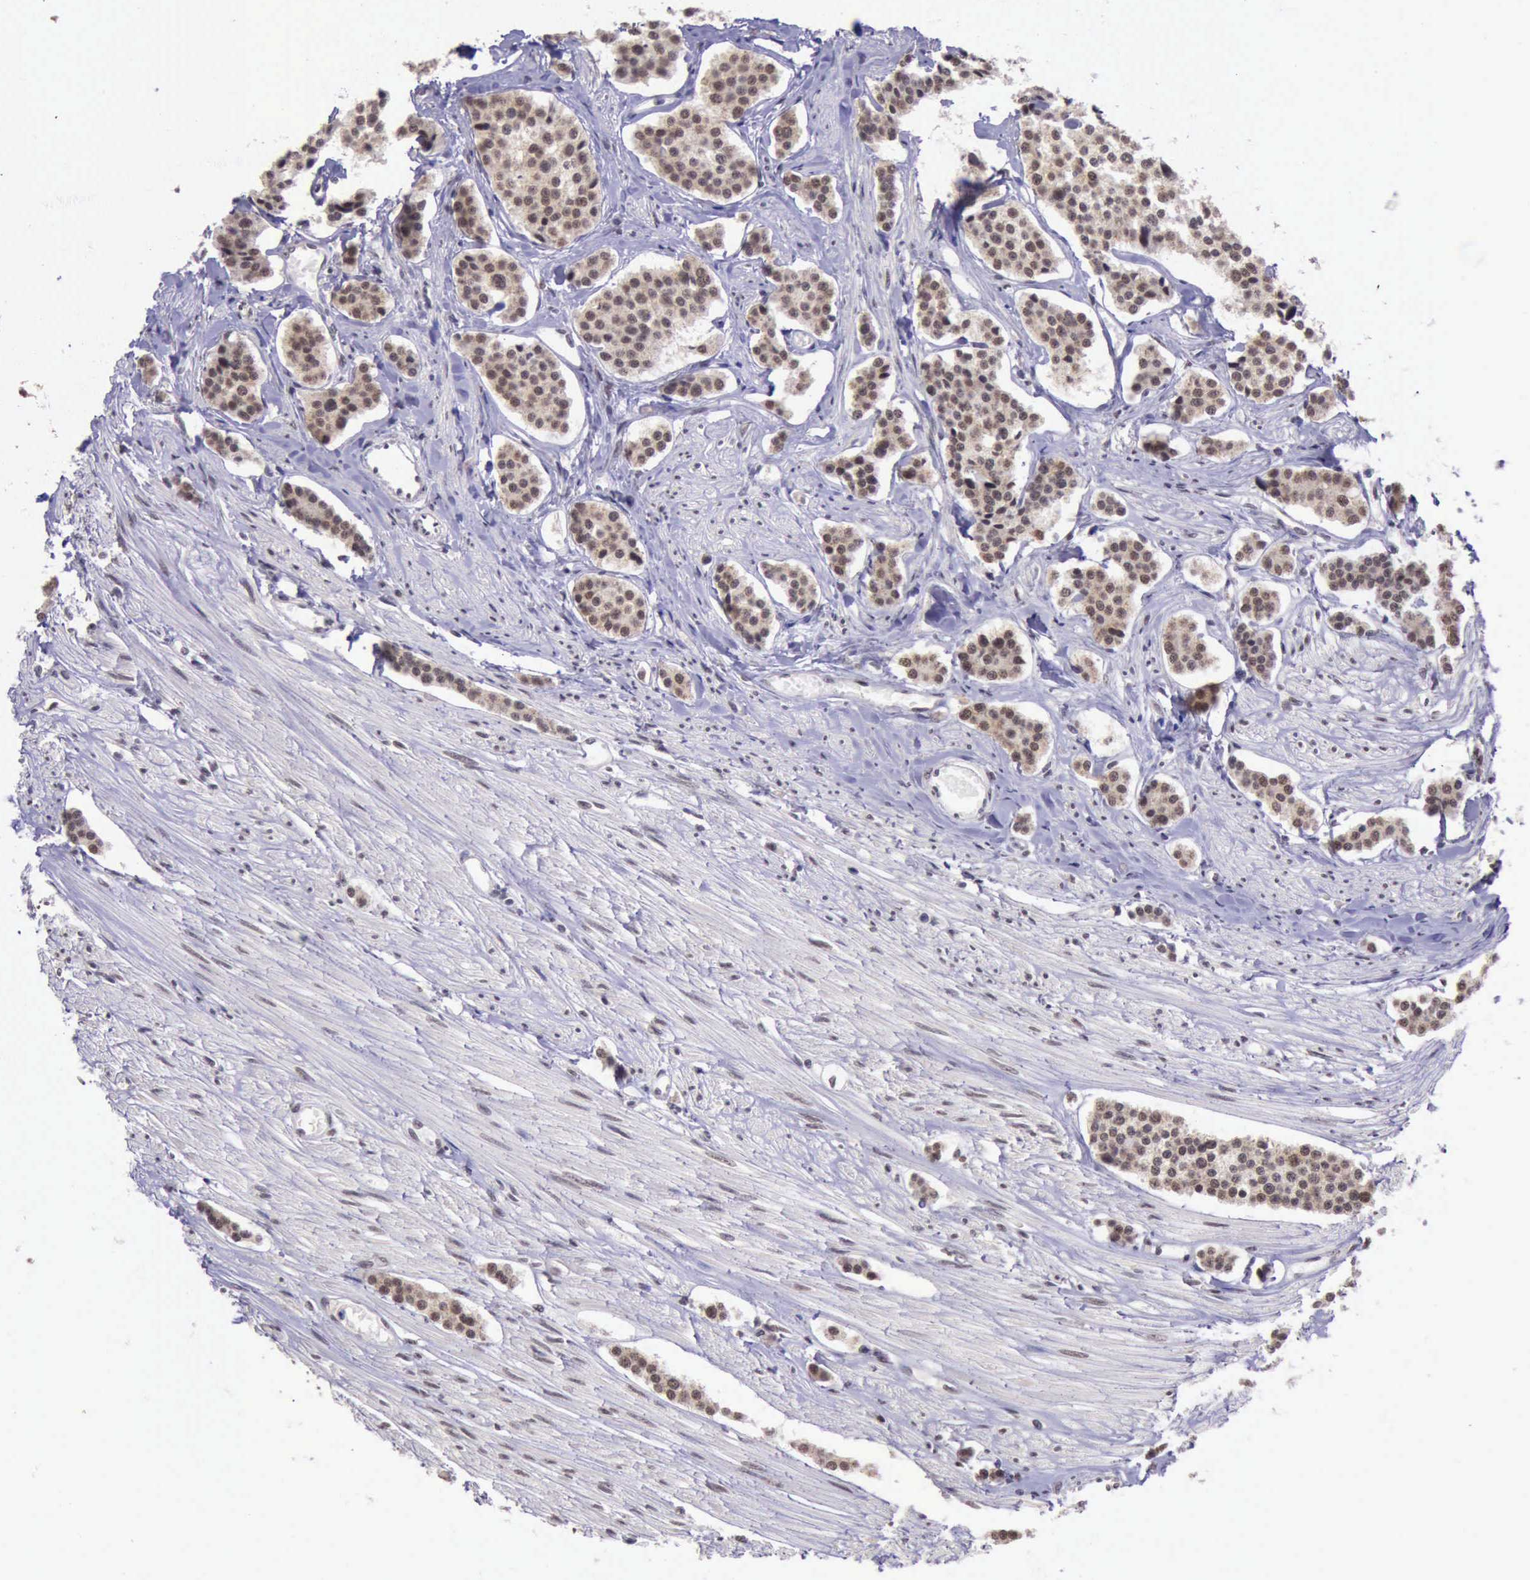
{"staining": {"intensity": "moderate", "quantity": ">75%", "location": "cytoplasmic/membranous,nuclear"}, "tissue": "carcinoid", "cell_type": "Tumor cells", "image_type": "cancer", "snomed": [{"axis": "morphology", "description": "Carcinoid, malignant, NOS"}, {"axis": "topography", "description": "Small intestine"}], "caption": "Carcinoid stained for a protein reveals moderate cytoplasmic/membranous and nuclear positivity in tumor cells. The staining was performed using DAB, with brown indicating positive protein expression. Nuclei are stained blue with hematoxylin.", "gene": "PRPF39", "patient": {"sex": "male", "age": 60}}